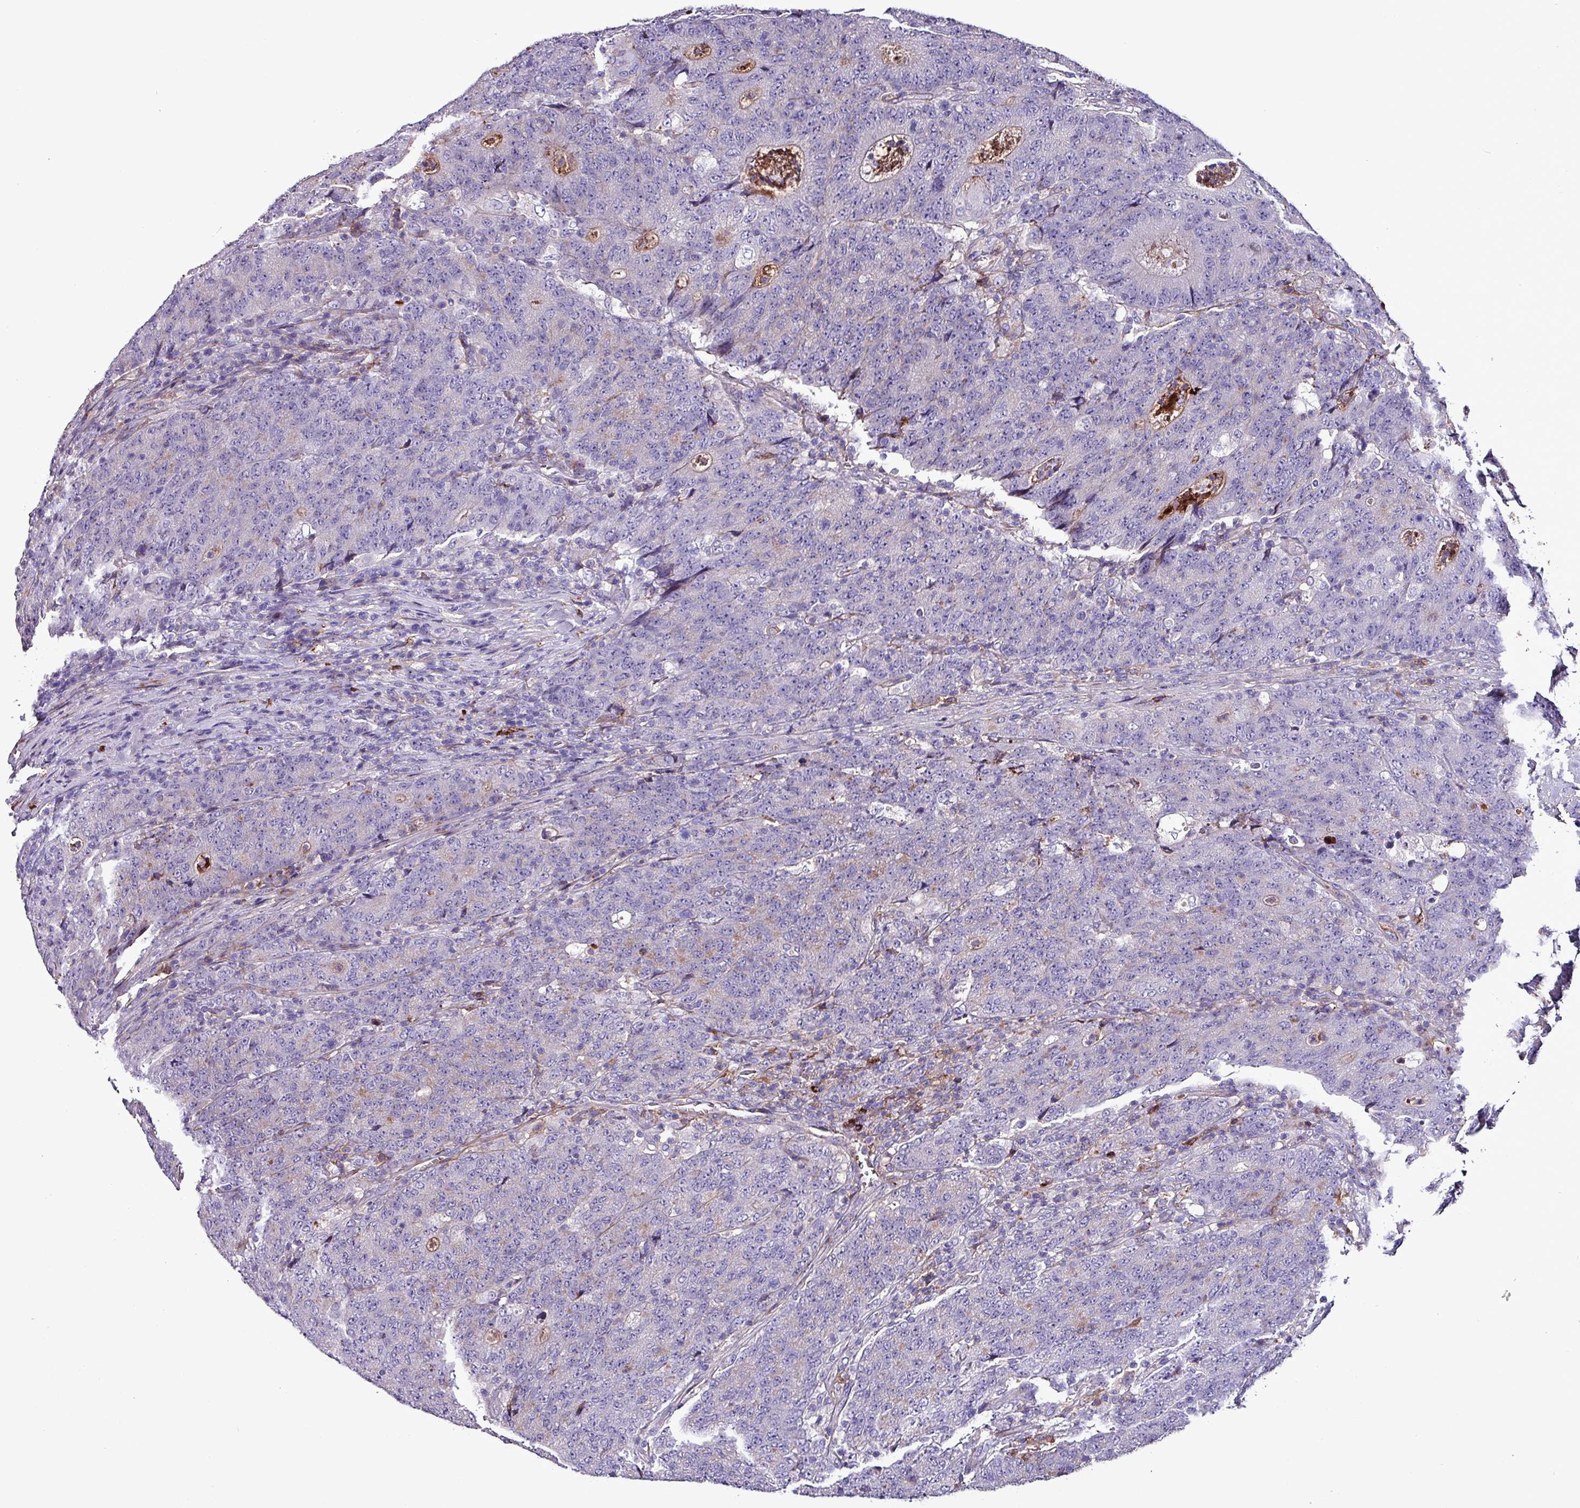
{"staining": {"intensity": "negative", "quantity": "none", "location": "none"}, "tissue": "colorectal cancer", "cell_type": "Tumor cells", "image_type": "cancer", "snomed": [{"axis": "morphology", "description": "Adenocarcinoma, NOS"}, {"axis": "topography", "description": "Colon"}], "caption": "IHC of human colorectal cancer (adenocarcinoma) shows no expression in tumor cells.", "gene": "HP", "patient": {"sex": "female", "age": 75}}